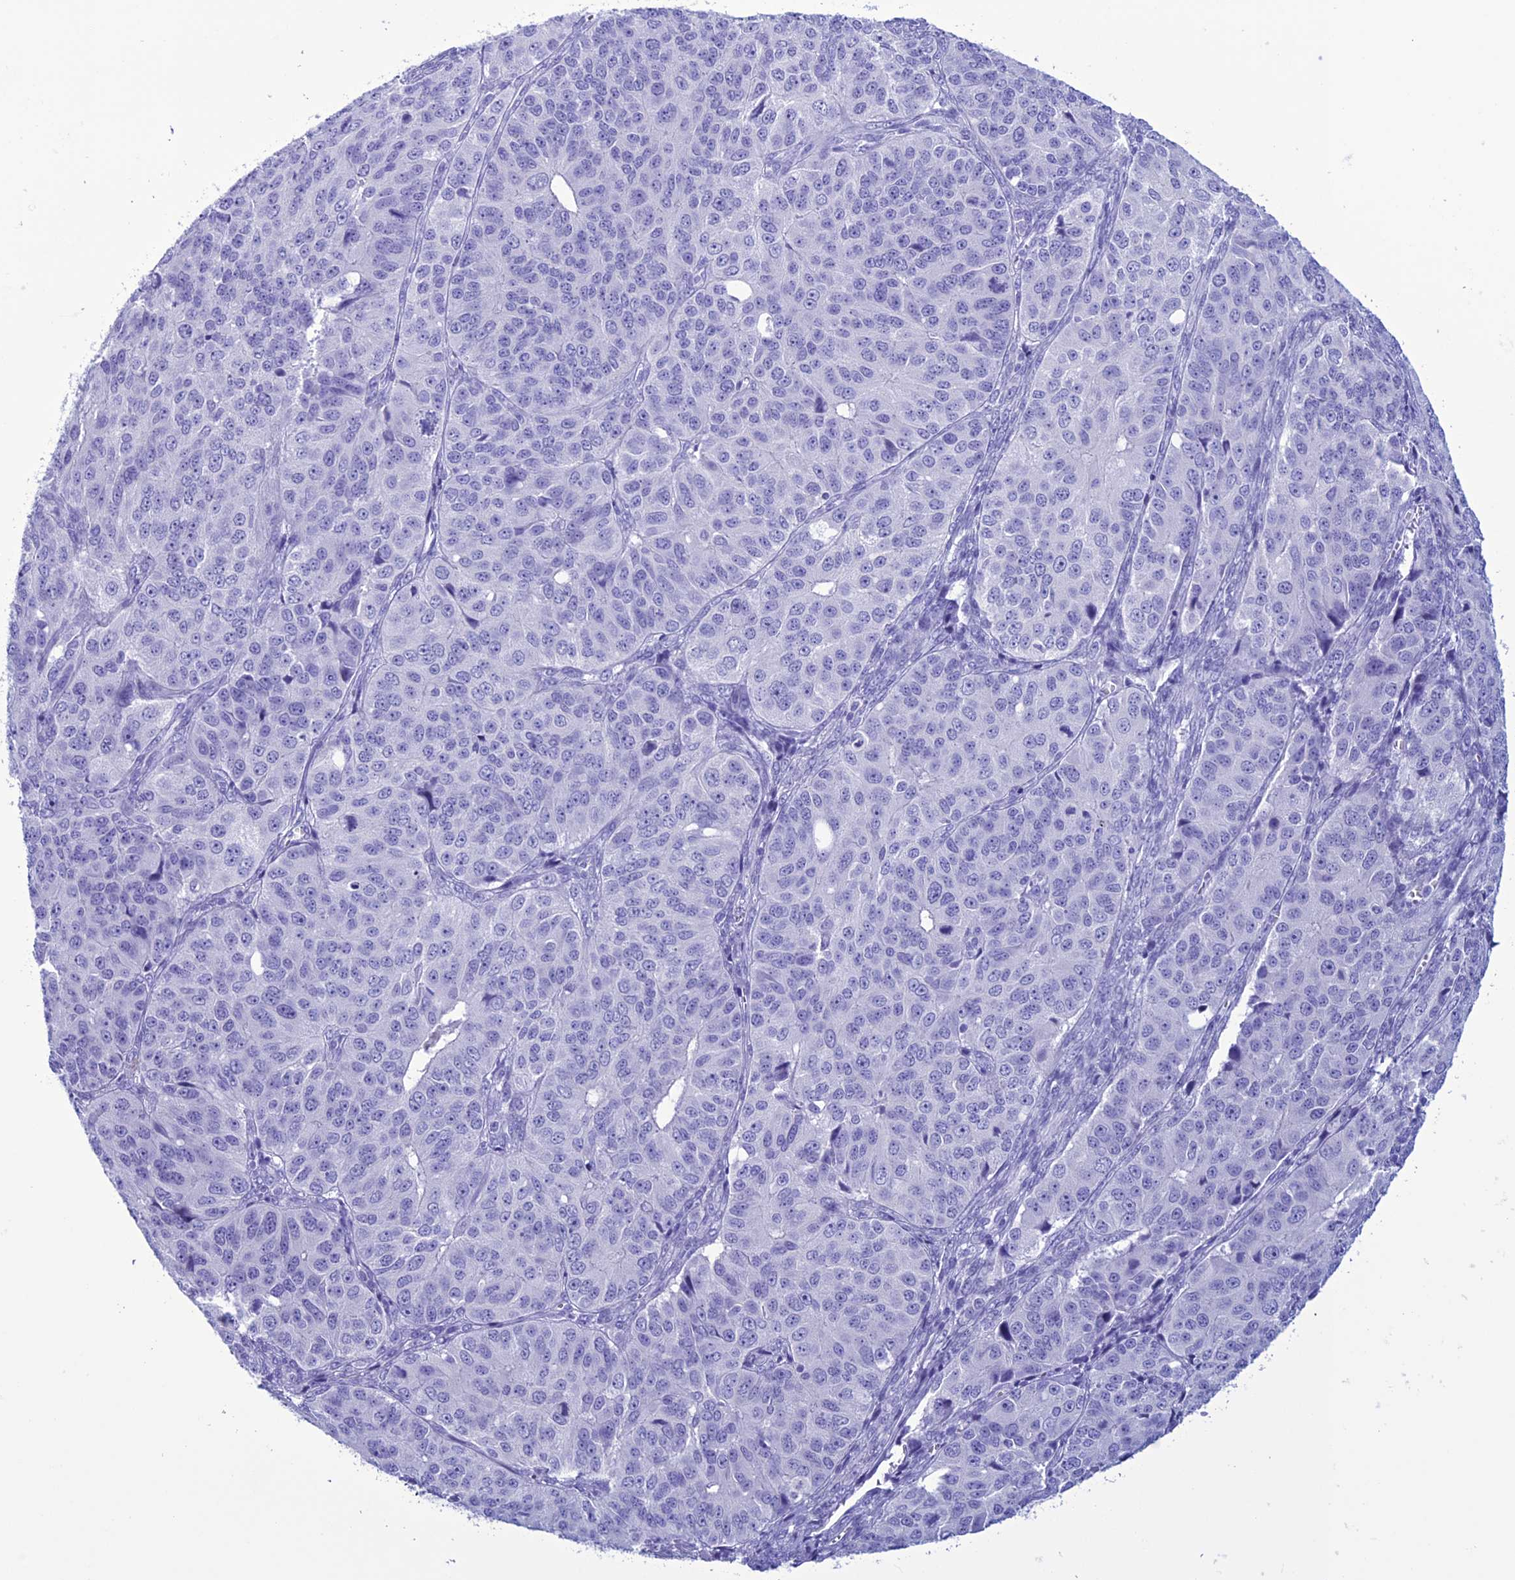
{"staining": {"intensity": "negative", "quantity": "none", "location": "none"}, "tissue": "ovarian cancer", "cell_type": "Tumor cells", "image_type": "cancer", "snomed": [{"axis": "morphology", "description": "Carcinoma, endometroid"}, {"axis": "topography", "description": "Ovary"}], "caption": "IHC histopathology image of neoplastic tissue: human ovarian cancer (endometroid carcinoma) stained with DAB (3,3'-diaminobenzidine) demonstrates no significant protein staining in tumor cells. (Stains: DAB immunohistochemistry with hematoxylin counter stain, Microscopy: brightfield microscopy at high magnification).", "gene": "MZB1", "patient": {"sex": "female", "age": 51}}